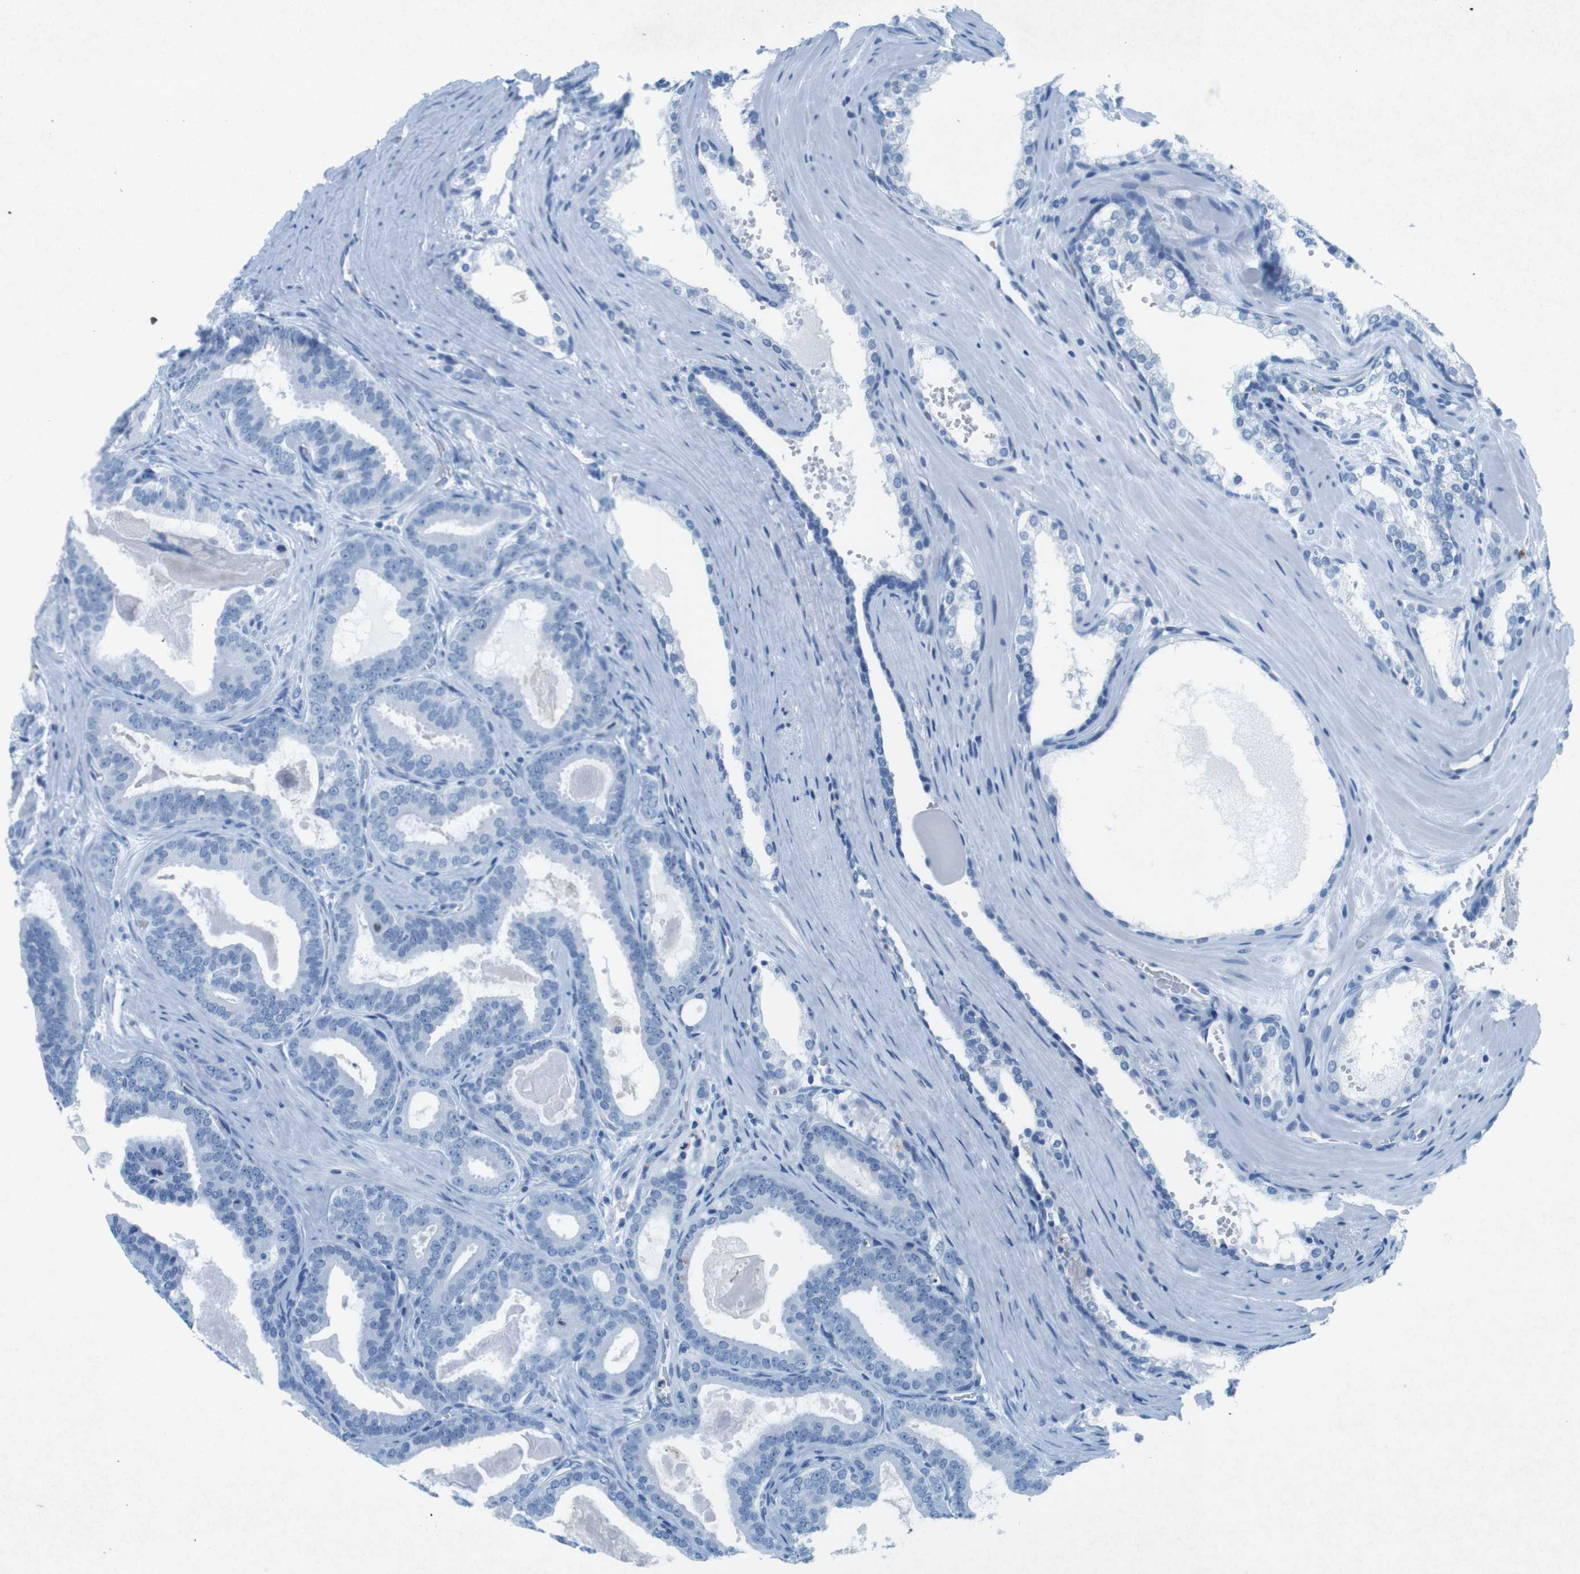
{"staining": {"intensity": "negative", "quantity": "none", "location": "none"}, "tissue": "prostate cancer", "cell_type": "Tumor cells", "image_type": "cancer", "snomed": [{"axis": "morphology", "description": "Adenocarcinoma, High grade"}, {"axis": "topography", "description": "Prostate"}], "caption": "Tumor cells are negative for brown protein staining in prostate cancer.", "gene": "CTAG1B", "patient": {"sex": "male", "age": 60}}